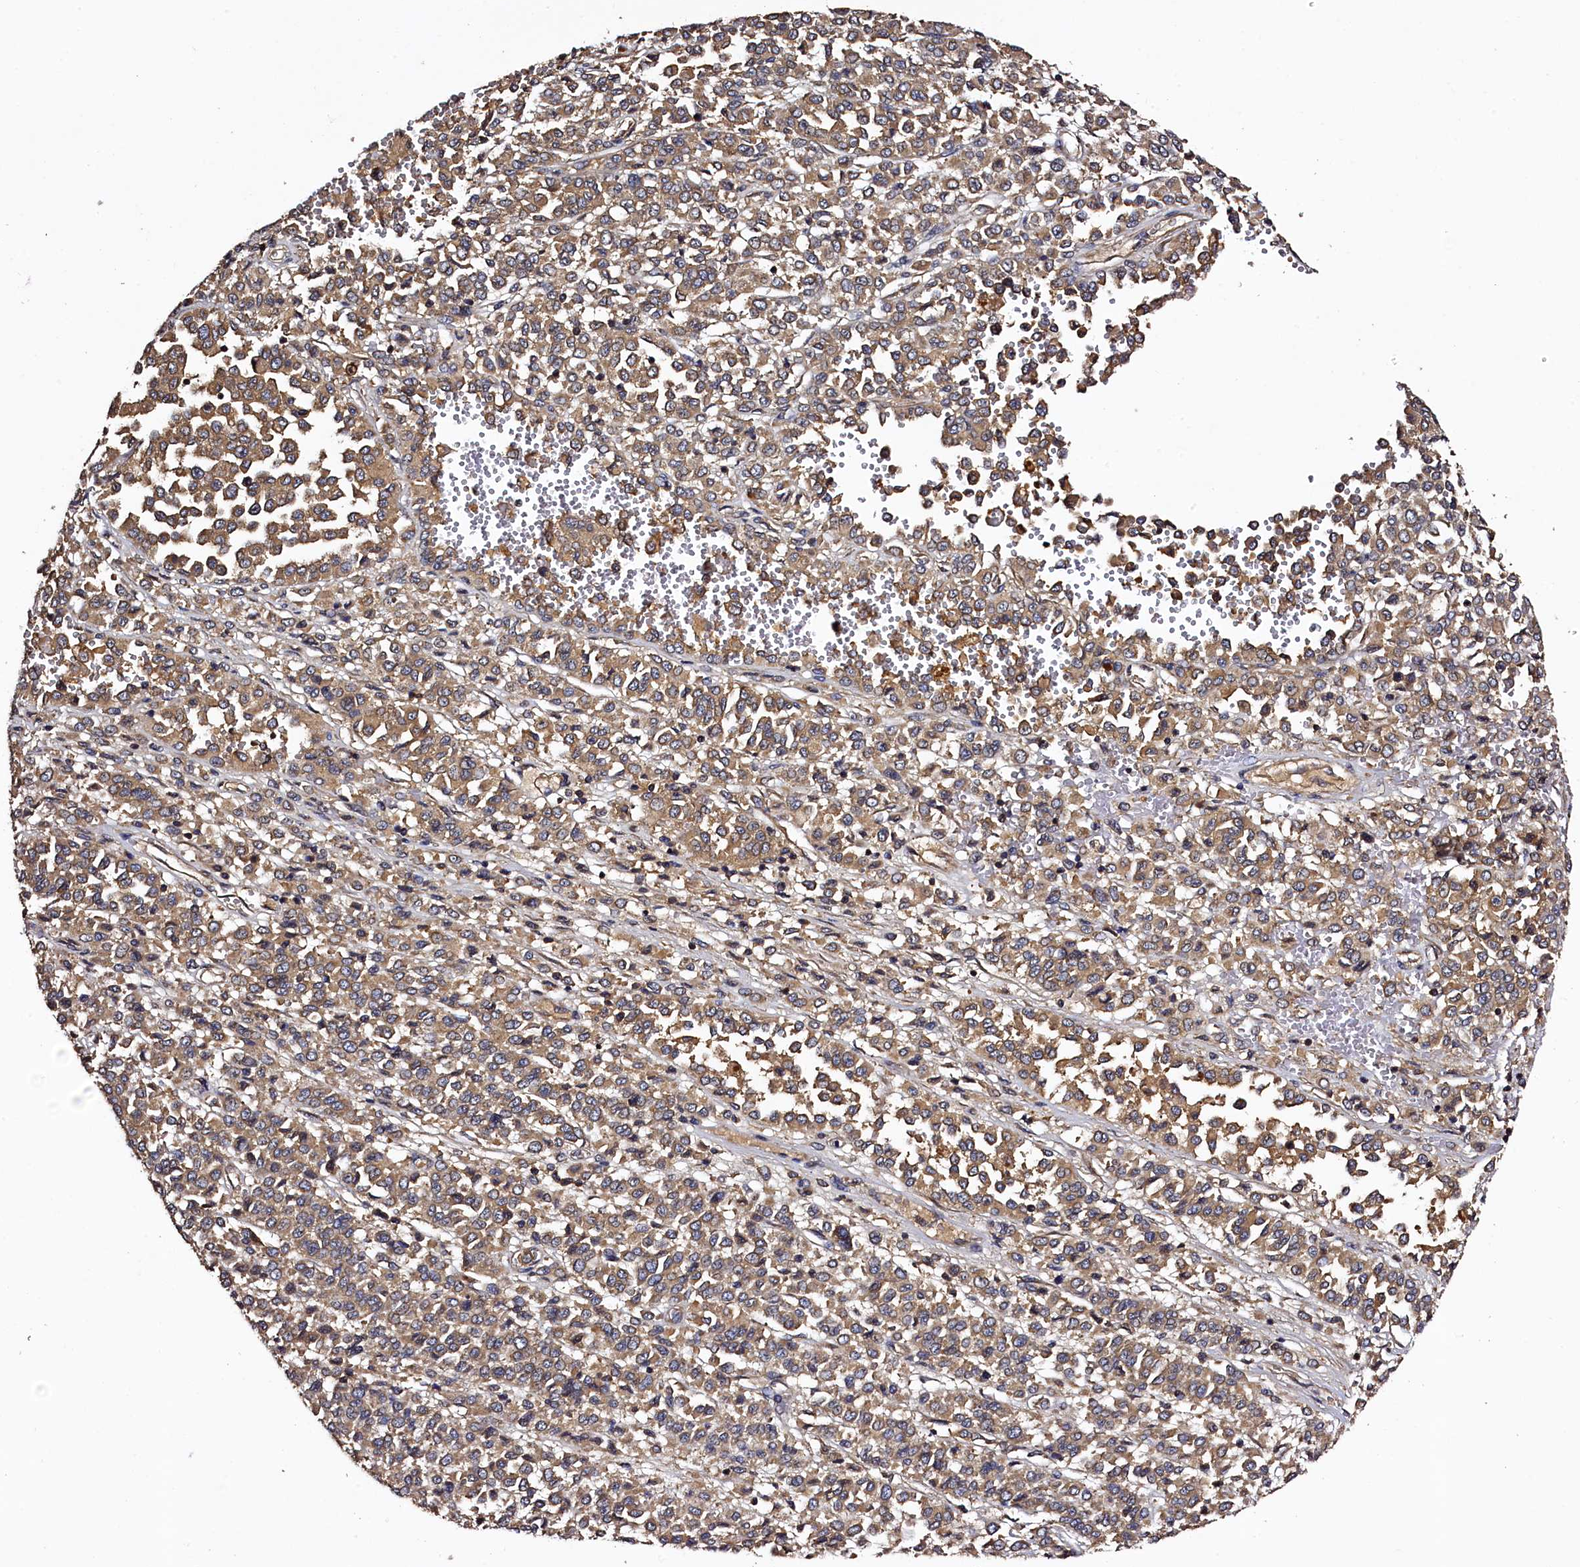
{"staining": {"intensity": "moderate", "quantity": ">75%", "location": "cytoplasmic/membranous"}, "tissue": "melanoma", "cell_type": "Tumor cells", "image_type": "cancer", "snomed": [{"axis": "morphology", "description": "Malignant melanoma, Metastatic site"}, {"axis": "topography", "description": "Pancreas"}], "caption": "Immunohistochemistry photomicrograph of neoplastic tissue: human melanoma stained using immunohistochemistry (IHC) exhibits medium levels of moderate protein expression localized specifically in the cytoplasmic/membranous of tumor cells, appearing as a cytoplasmic/membranous brown color.", "gene": "KLC2", "patient": {"sex": "female", "age": 30}}